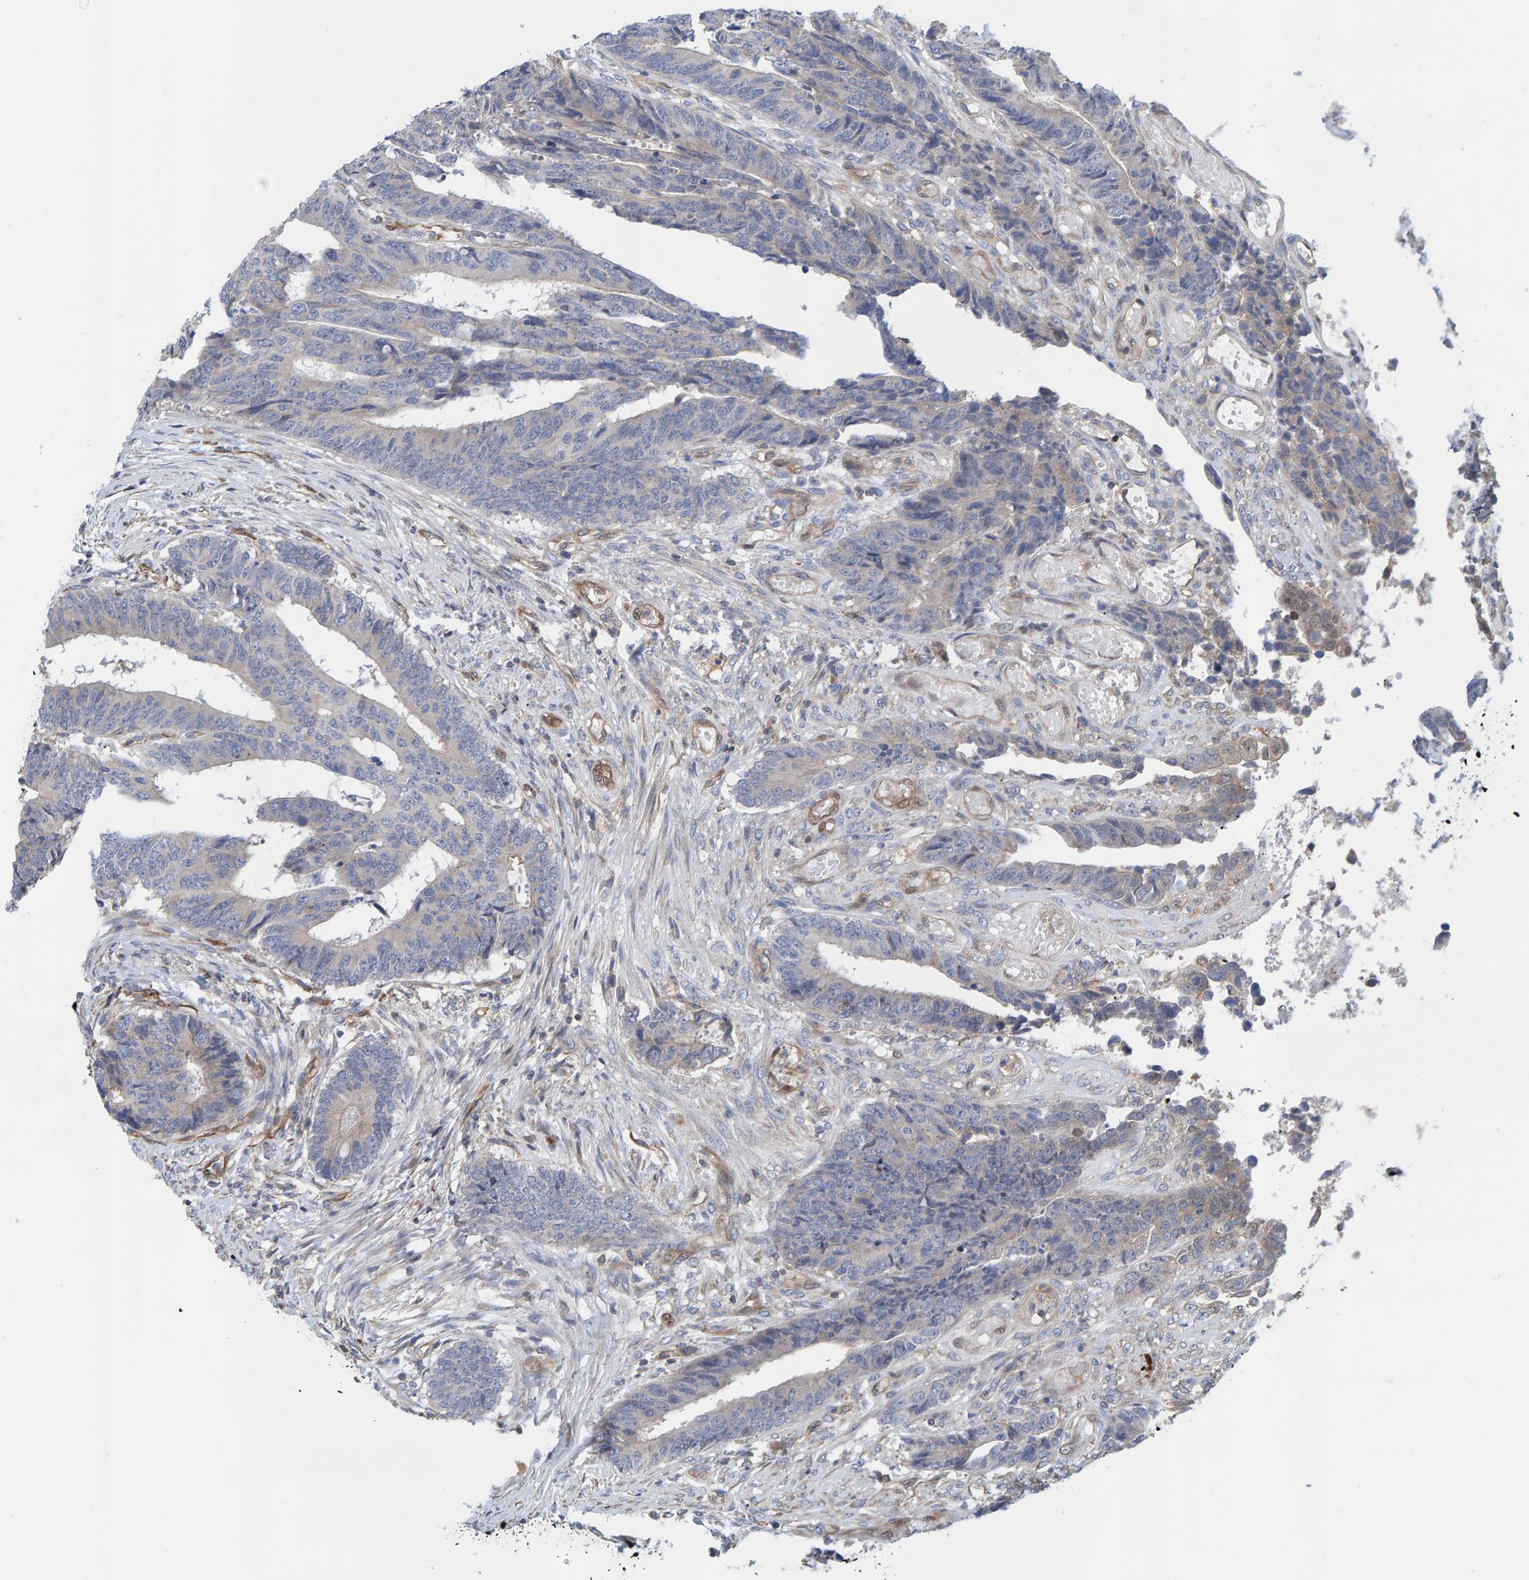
{"staining": {"intensity": "negative", "quantity": "none", "location": "none"}, "tissue": "colorectal cancer", "cell_type": "Tumor cells", "image_type": "cancer", "snomed": [{"axis": "morphology", "description": "Adenocarcinoma, NOS"}, {"axis": "topography", "description": "Rectum"}], "caption": "This is an IHC micrograph of adenocarcinoma (colorectal). There is no staining in tumor cells.", "gene": "PRKD2", "patient": {"sex": "male", "age": 84}}